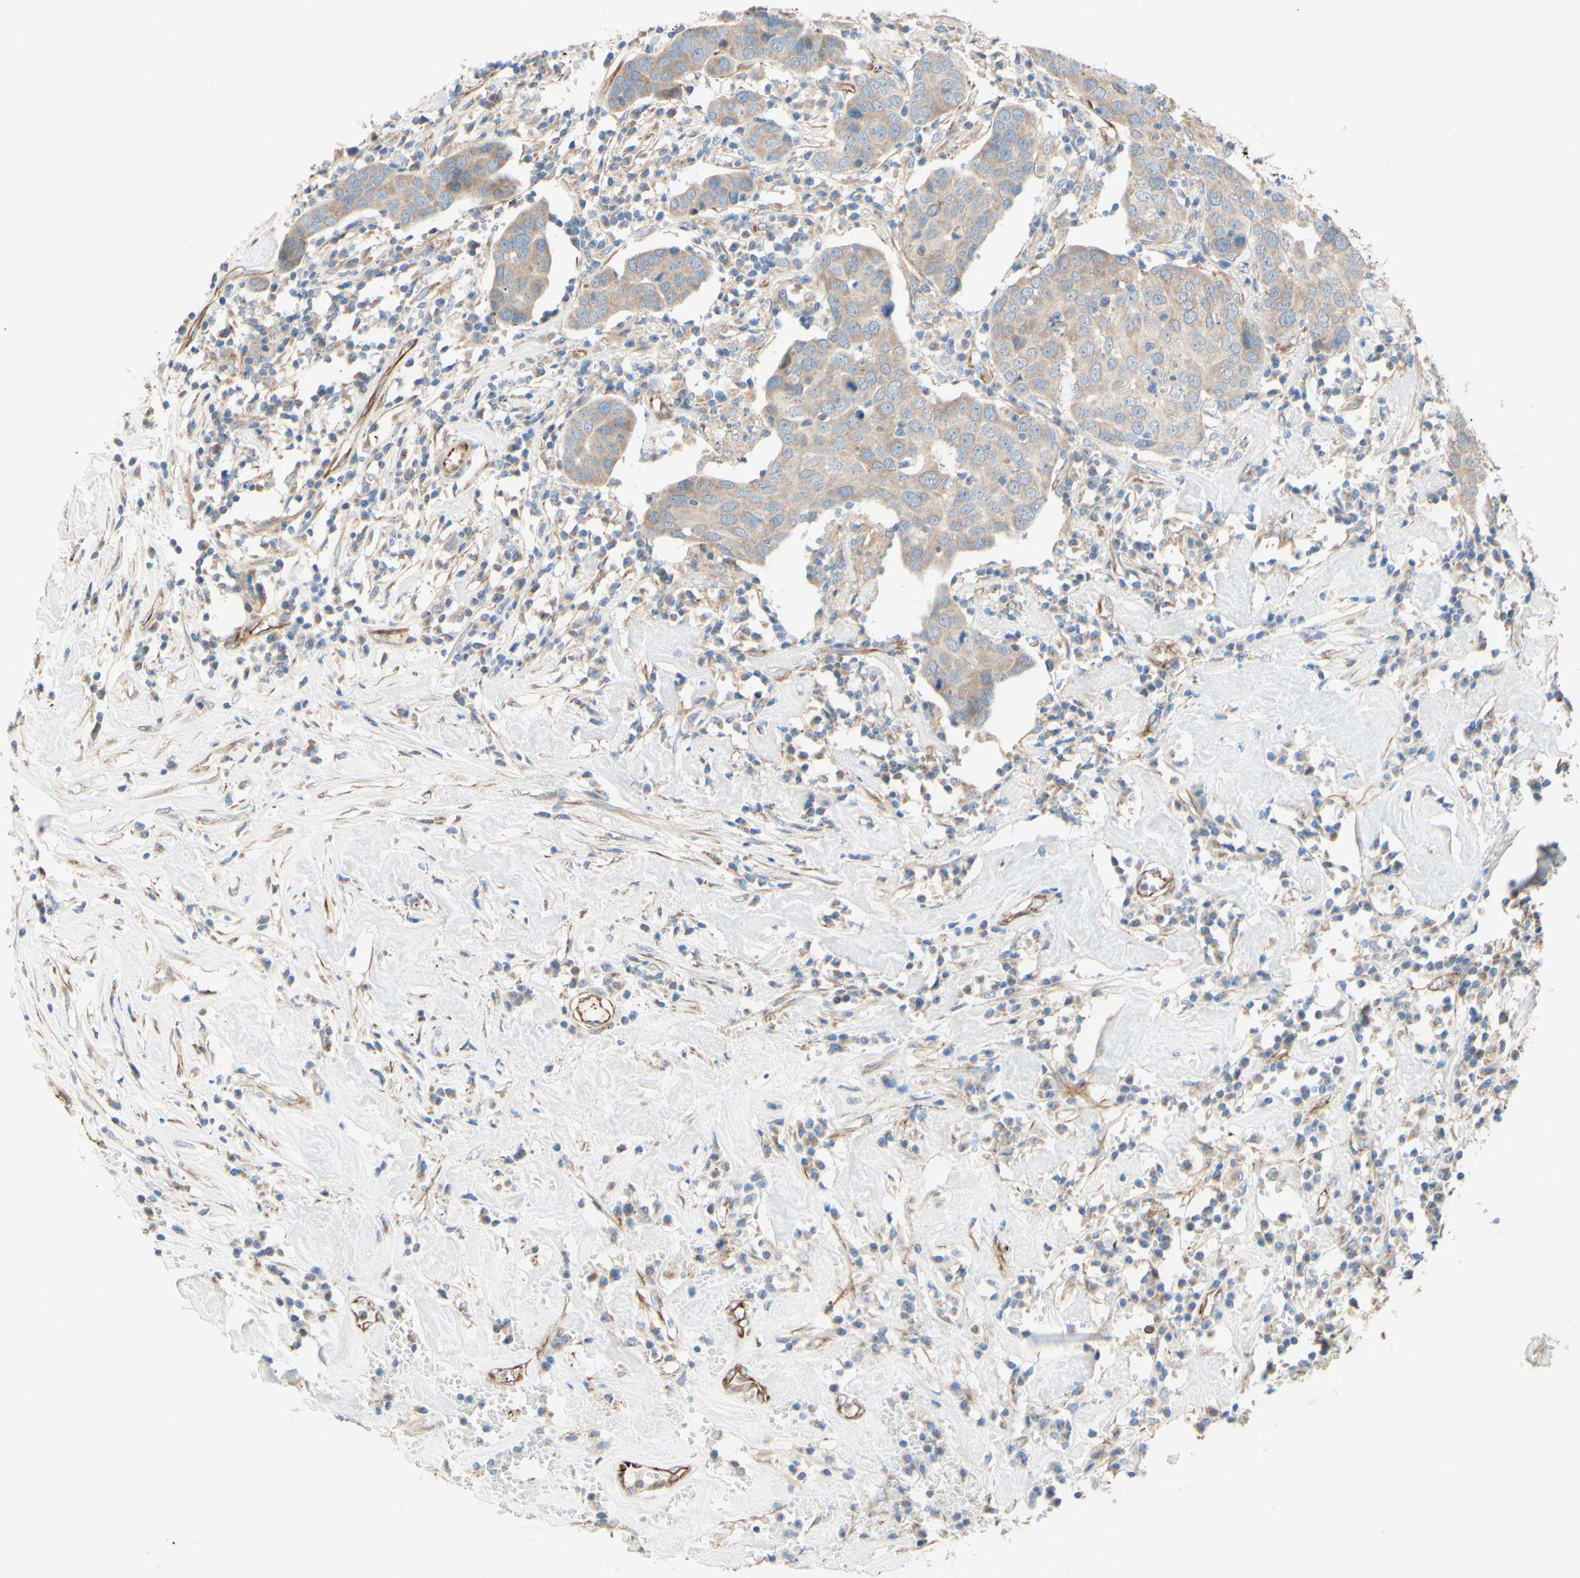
{"staining": {"intensity": "weak", "quantity": ">75%", "location": "cytoplasmic/membranous"}, "tissue": "head and neck cancer", "cell_type": "Tumor cells", "image_type": "cancer", "snomed": [{"axis": "morphology", "description": "Adenocarcinoma, NOS"}, {"axis": "topography", "description": "Salivary gland"}, {"axis": "topography", "description": "Head-Neck"}], "caption": "A brown stain highlights weak cytoplasmic/membranous positivity of a protein in adenocarcinoma (head and neck) tumor cells.", "gene": "ENDOD1", "patient": {"sex": "female", "age": 65}}